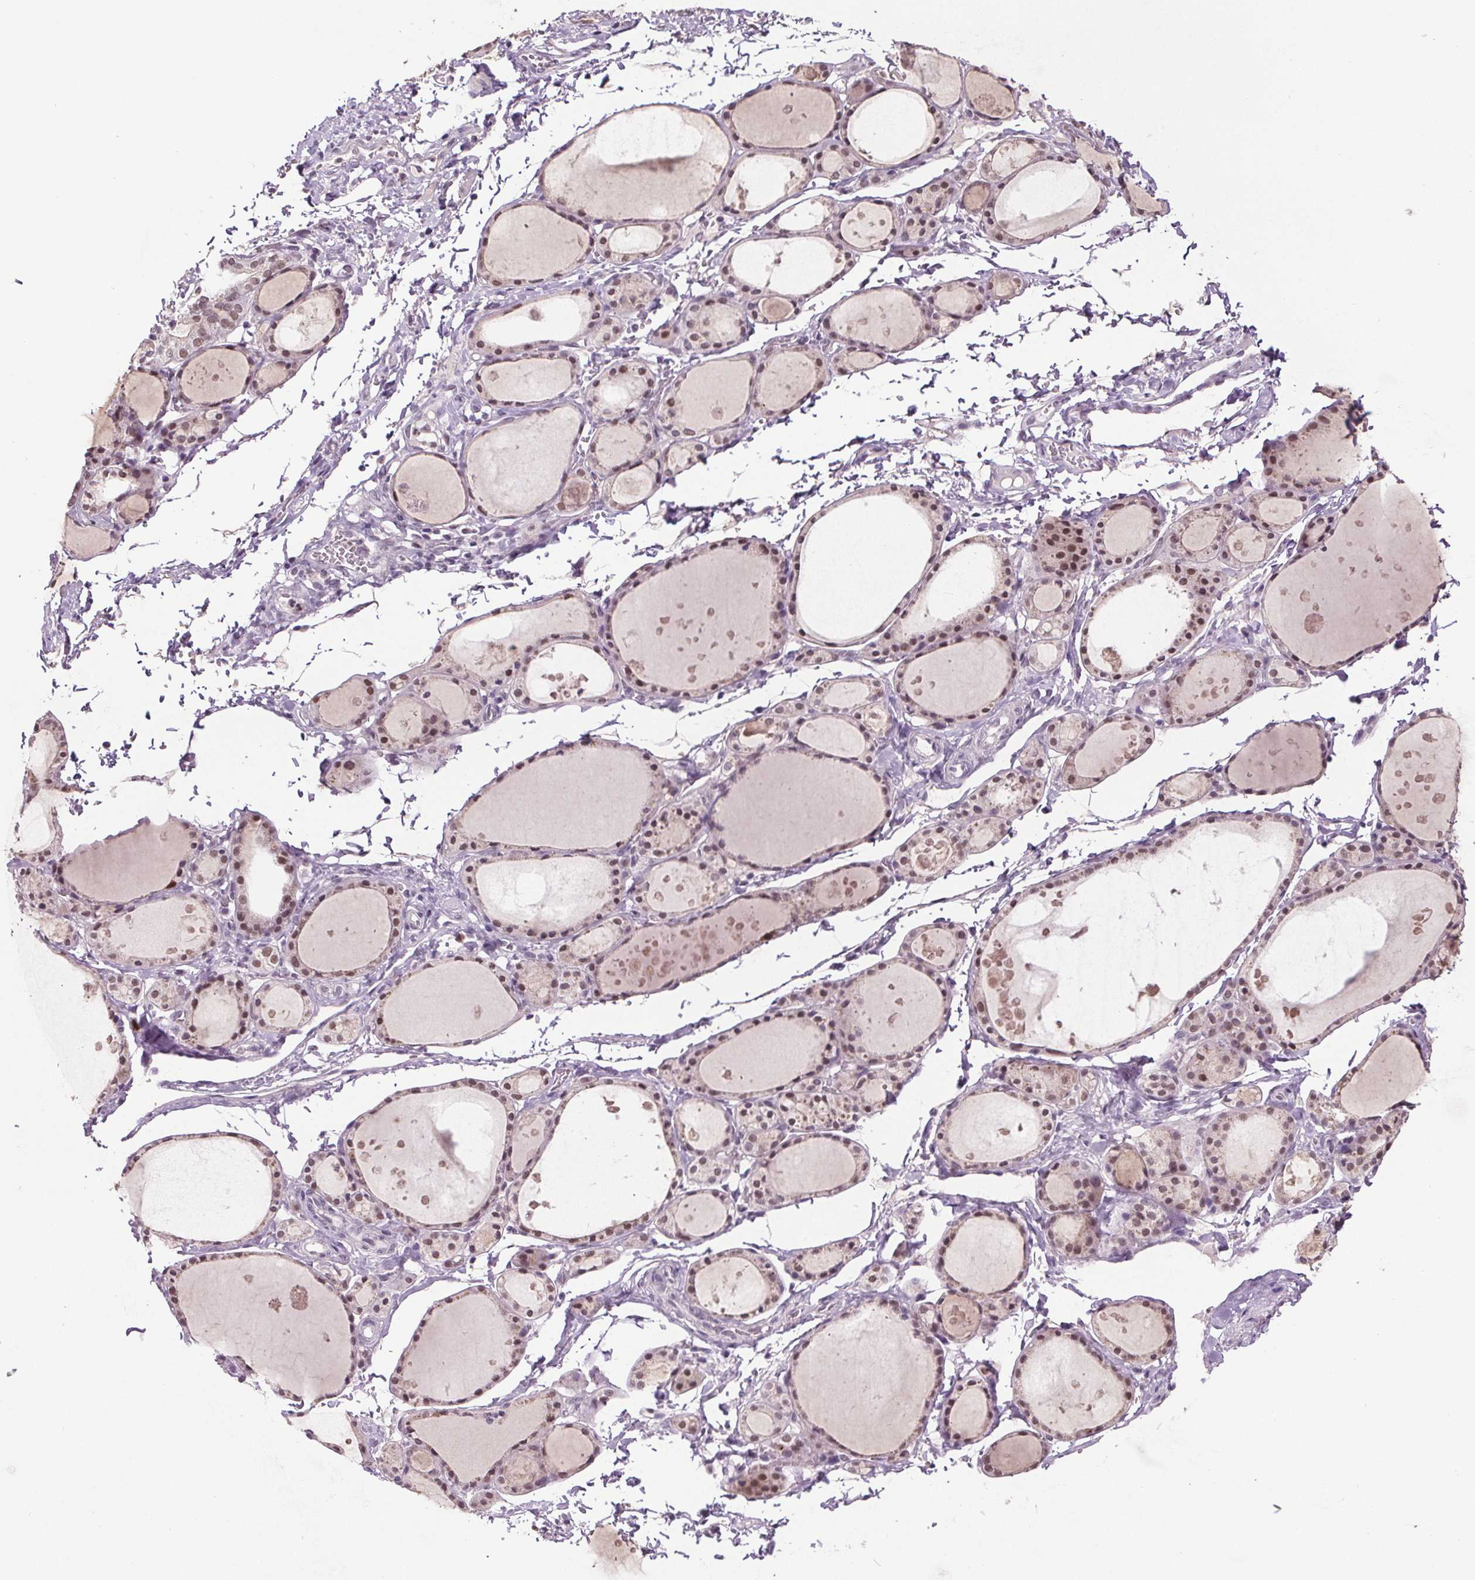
{"staining": {"intensity": "moderate", "quantity": "25%-75%", "location": "nuclear"}, "tissue": "thyroid gland", "cell_type": "Glandular cells", "image_type": "normal", "snomed": [{"axis": "morphology", "description": "Normal tissue, NOS"}, {"axis": "topography", "description": "Thyroid gland"}], "caption": "DAB immunohistochemical staining of normal thyroid gland displays moderate nuclear protein expression in about 25%-75% of glandular cells. The protein is shown in brown color, while the nuclei are stained blue.", "gene": "CENPF", "patient": {"sex": "male", "age": 68}}